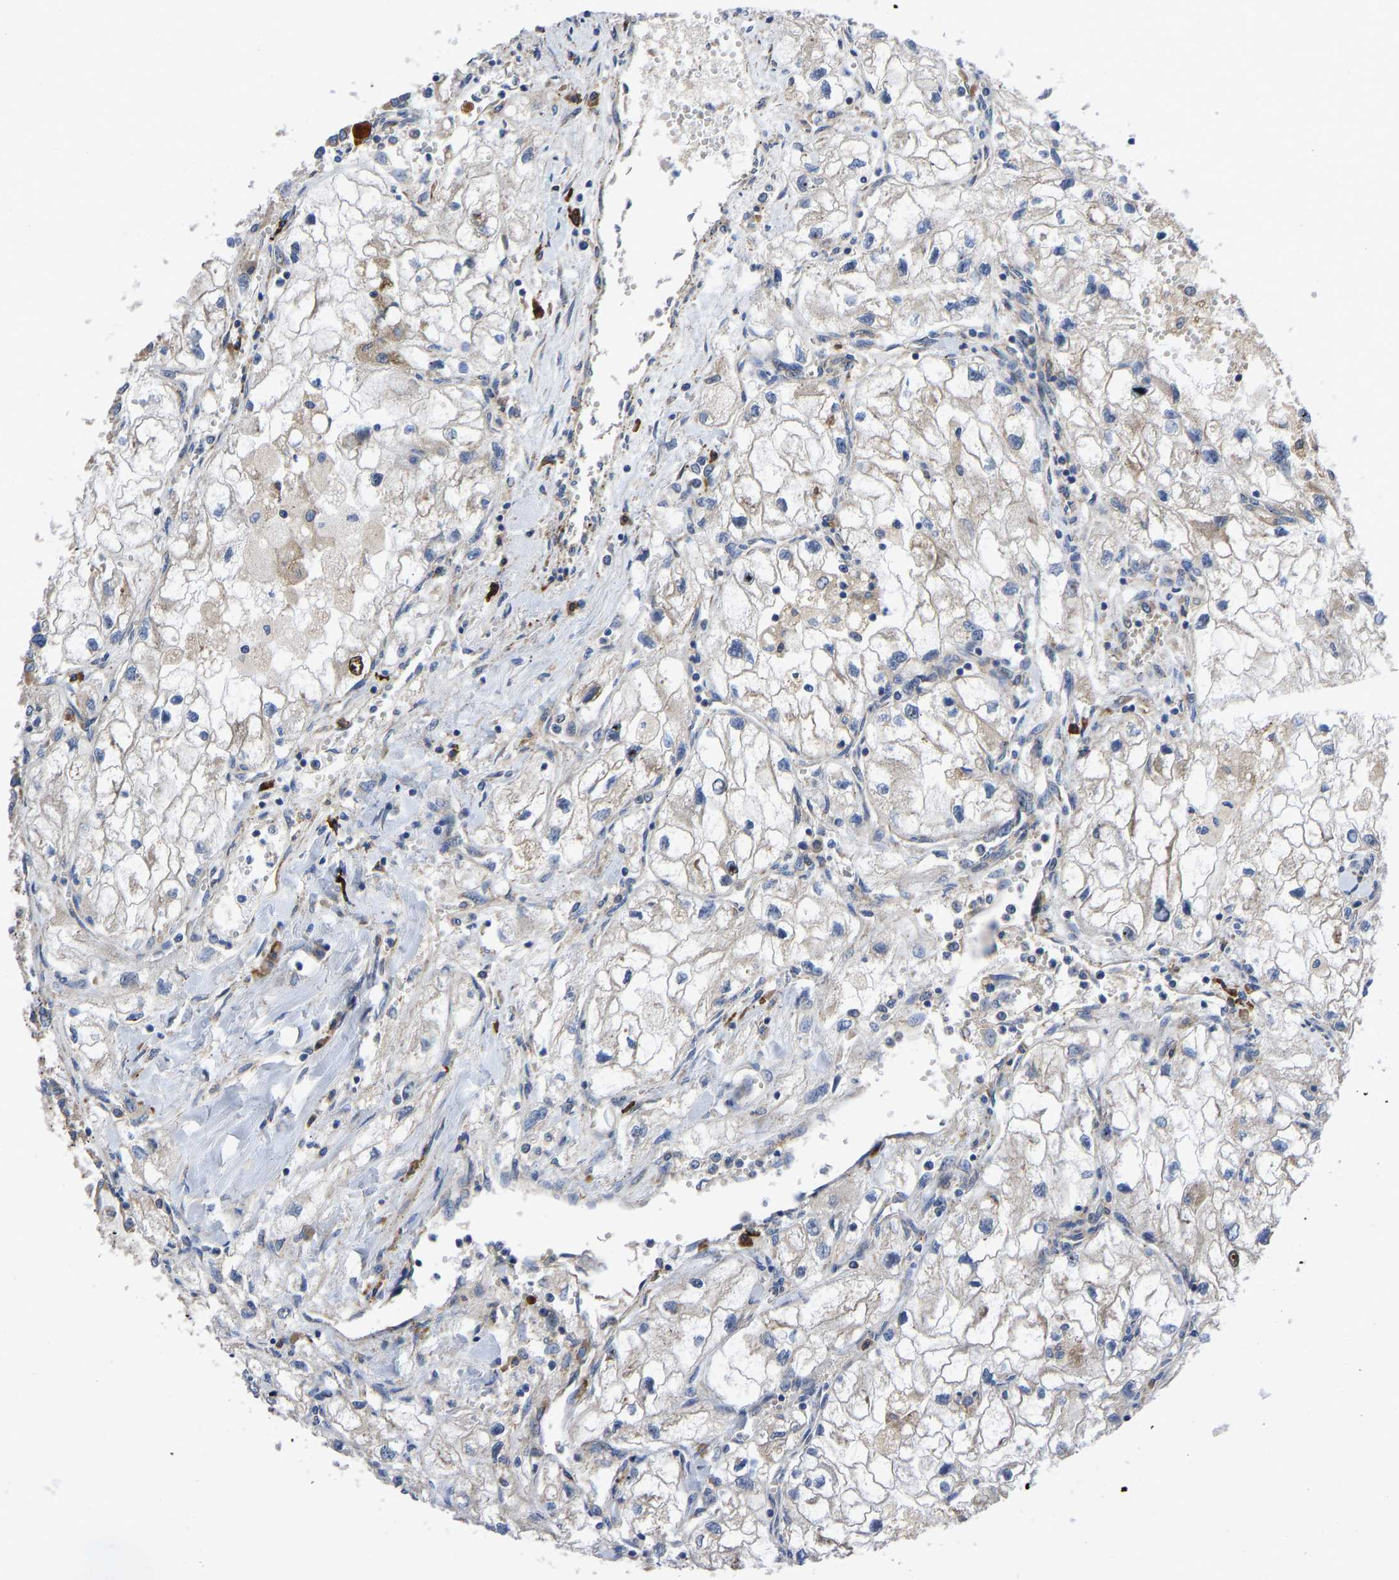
{"staining": {"intensity": "weak", "quantity": "<25%", "location": "cytoplasmic/membranous"}, "tissue": "renal cancer", "cell_type": "Tumor cells", "image_type": "cancer", "snomed": [{"axis": "morphology", "description": "Adenocarcinoma, NOS"}, {"axis": "topography", "description": "Kidney"}], "caption": "This is an IHC photomicrograph of renal adenocarcinoma. There is no positivity in tumor cells.", "gene": "TMEM38B", "patient": {"sex": "female", "age": 70}}